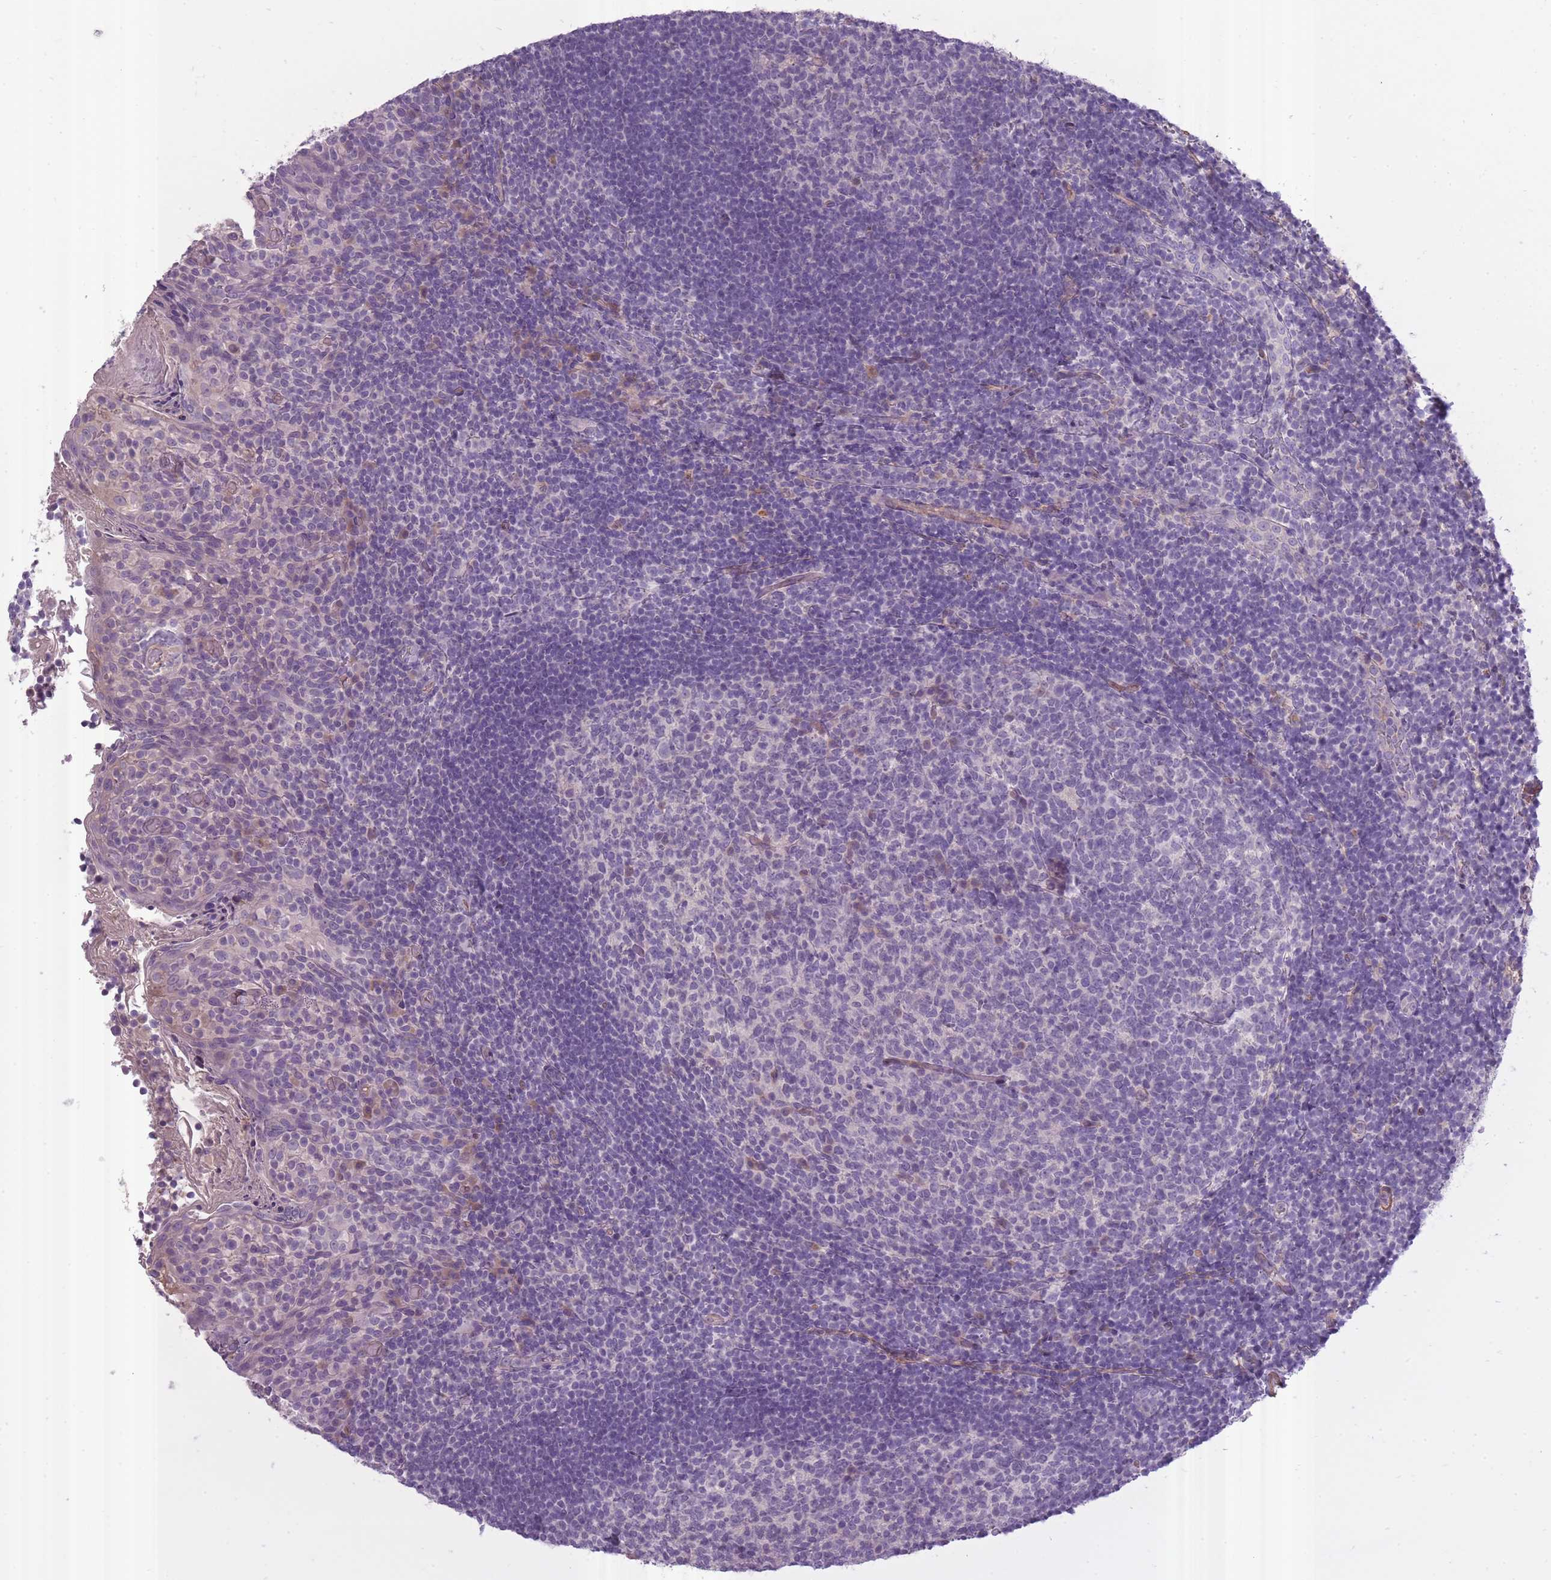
{"staining": {"intensity": "negative", "quantity": "none", "location": "none"}, "tissue": "tonsil", "cell_type": "Germinal center cells", "image_type": "normal", "snomed": [{"axis": "morphology", "description": "Normal tissue, NOS"}, {"axis": "topography", "description": "Tonsil"}], "caption": "An immunohistochemistry histopathology image of unremarkable tonsil is shown. There is no staining in germinal center cells of tonsil.", "gene": "SLC8A2", "patient": {"sex": "female", "age": 10}}